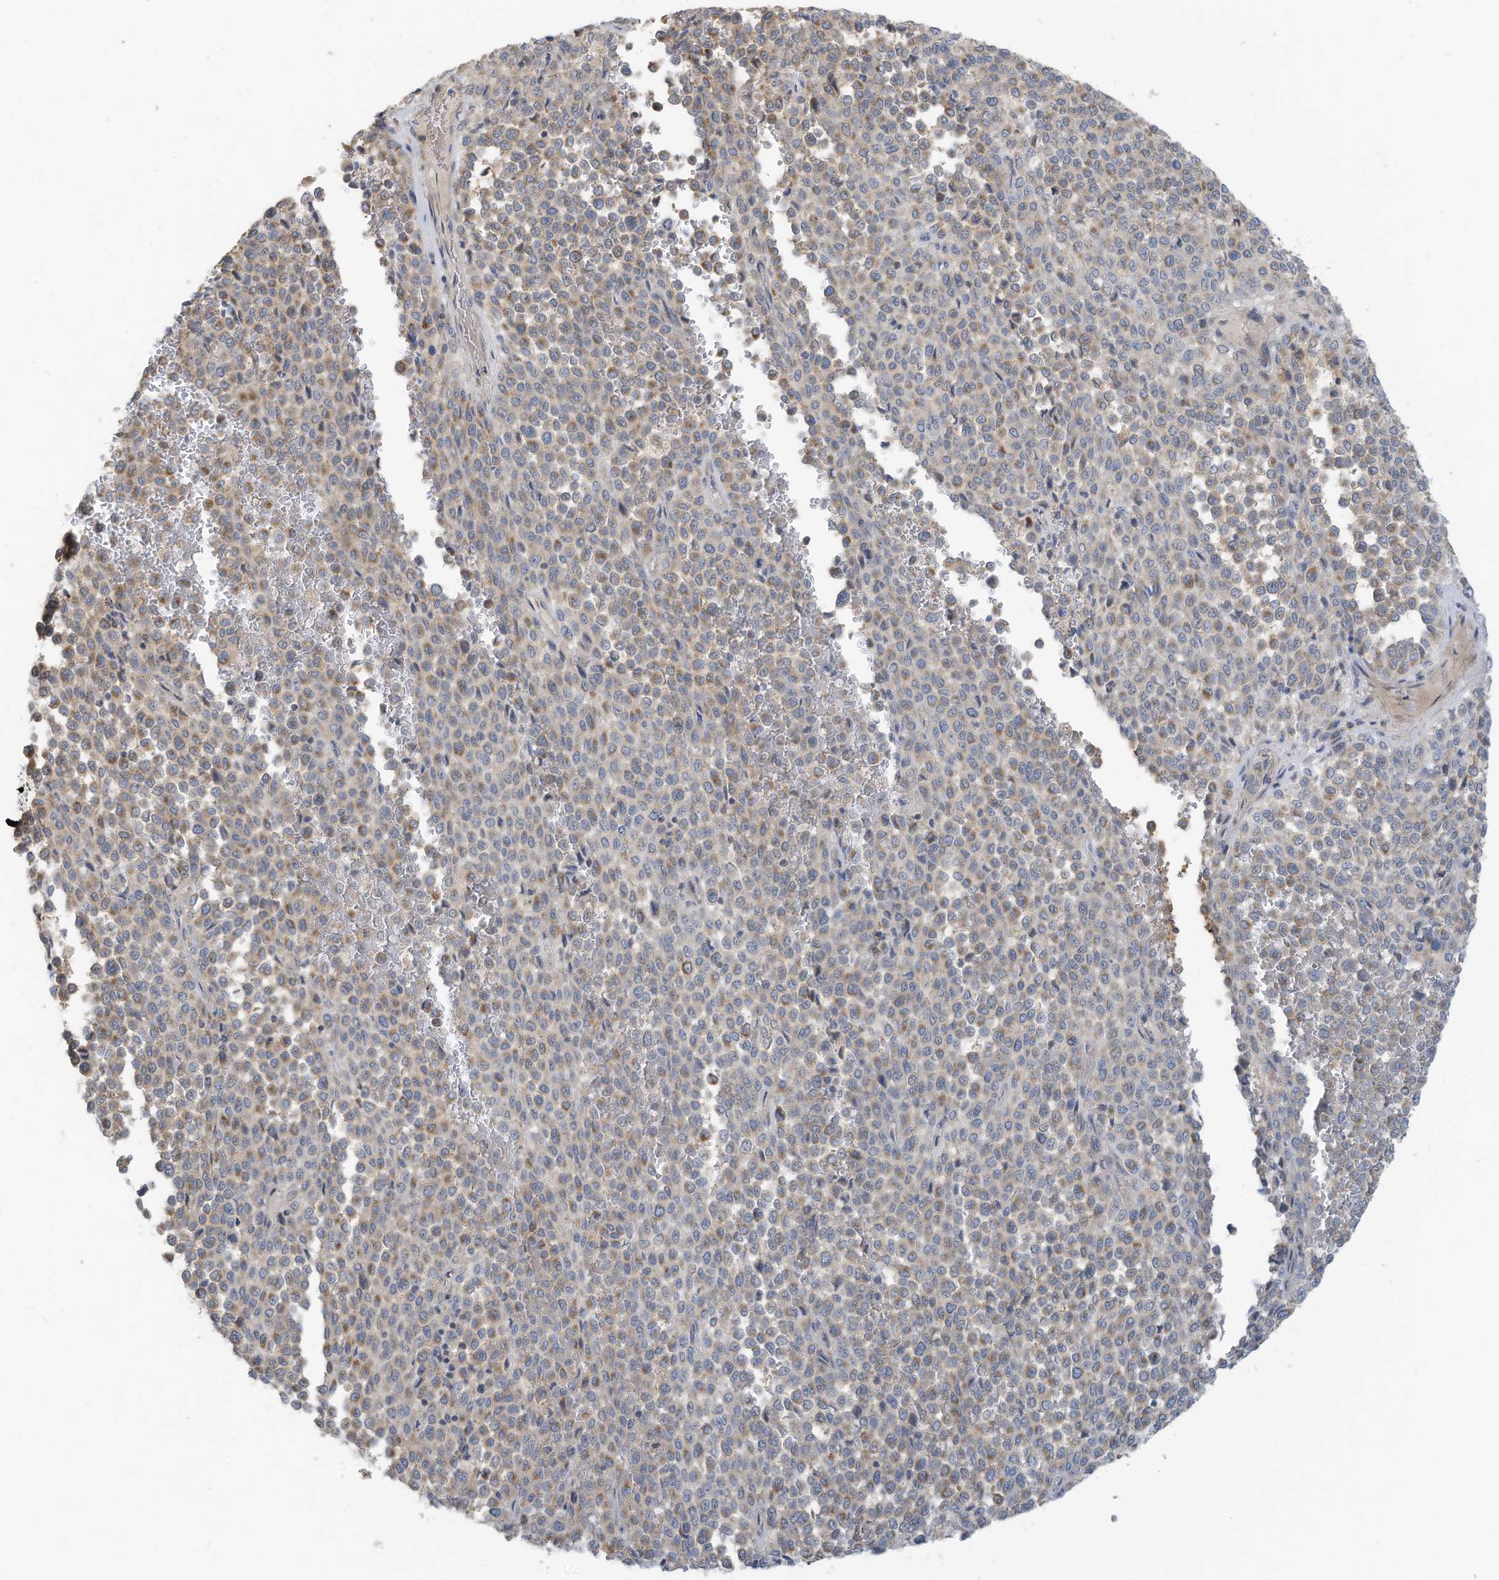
{"staining": {"intensity": "weak", "quantity": "25%-75%", "location": "cytoplasmic/membranous"}, "tissue": "melanoma", "cell_type": "Tumor cells", "image_type": "cancer", "snomed": [{"axis": "morphology", "description": "Malignant melanoma, Metastatic site"}, {"axis": "topography", "description": "Pancreas"}], "caption": "This is an image of immunohistochemistry (IHC) staining of malignant melanoma (metastatic site), which shows weak expression in the cytoplasmic/membranous of tumor cells.", "gene": "GTPBP2", "patient": {"sex": "female", "age": 30}}